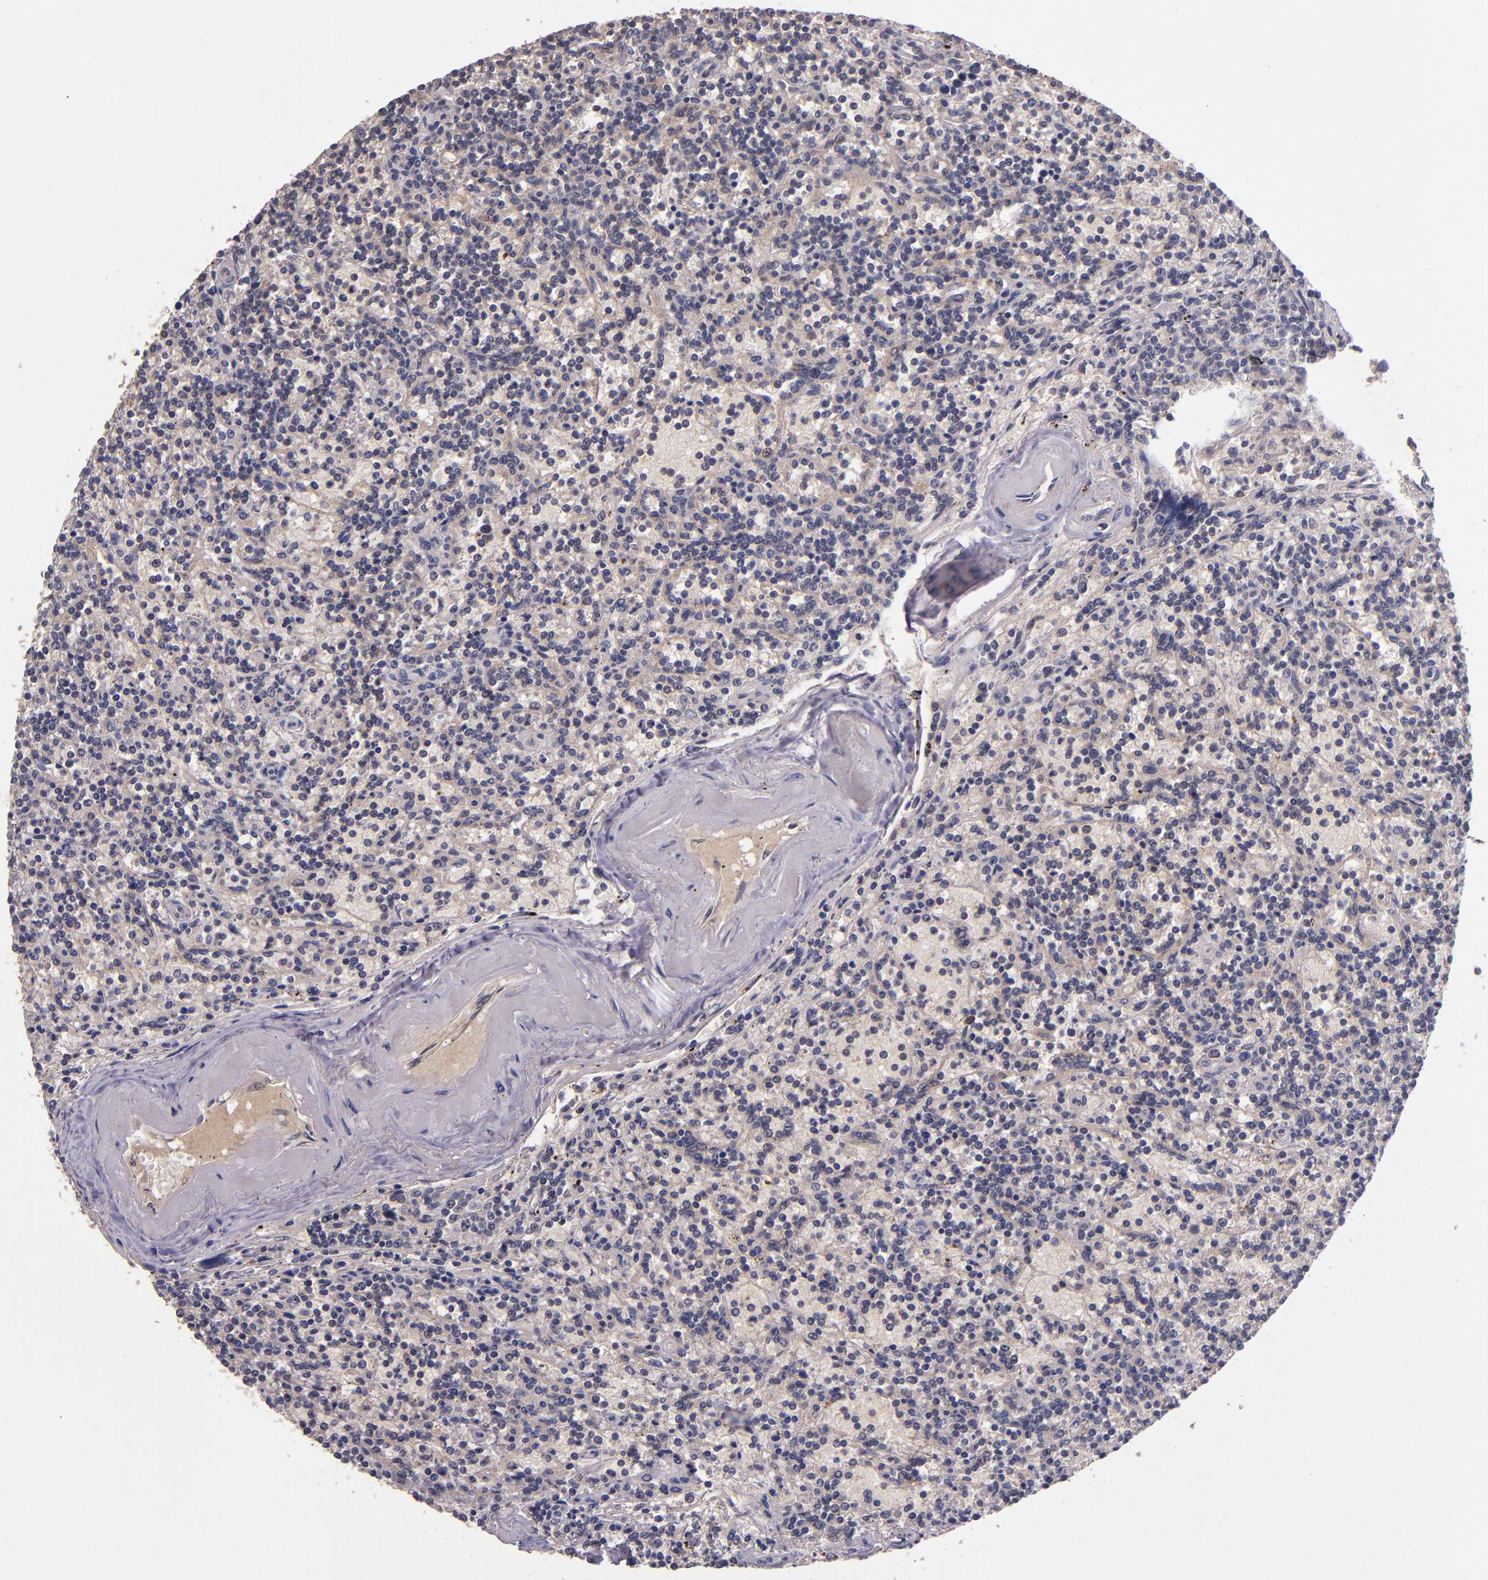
{"staining": {"intensity": "negative", "quantity": "none", "location": "none"}, "tissue": "lymphoma", "cell_type": "Tumor cells", "image_type": "cancer", "snomed": [{"axis": "morphology", "description": "Malignant lymphoma, non-Hodgkin's type, Low grade"}, {"axis": "topography", "description": "Spleen"}], "caption": "The immunohistochemistry histopathology image has no significant expression in tumor cells of malignant lymphoma, non-Hodgkin's type (low-grade) tissue.", "gene": "PRAF2", "patient": {"sex": "male", "age": 73}}